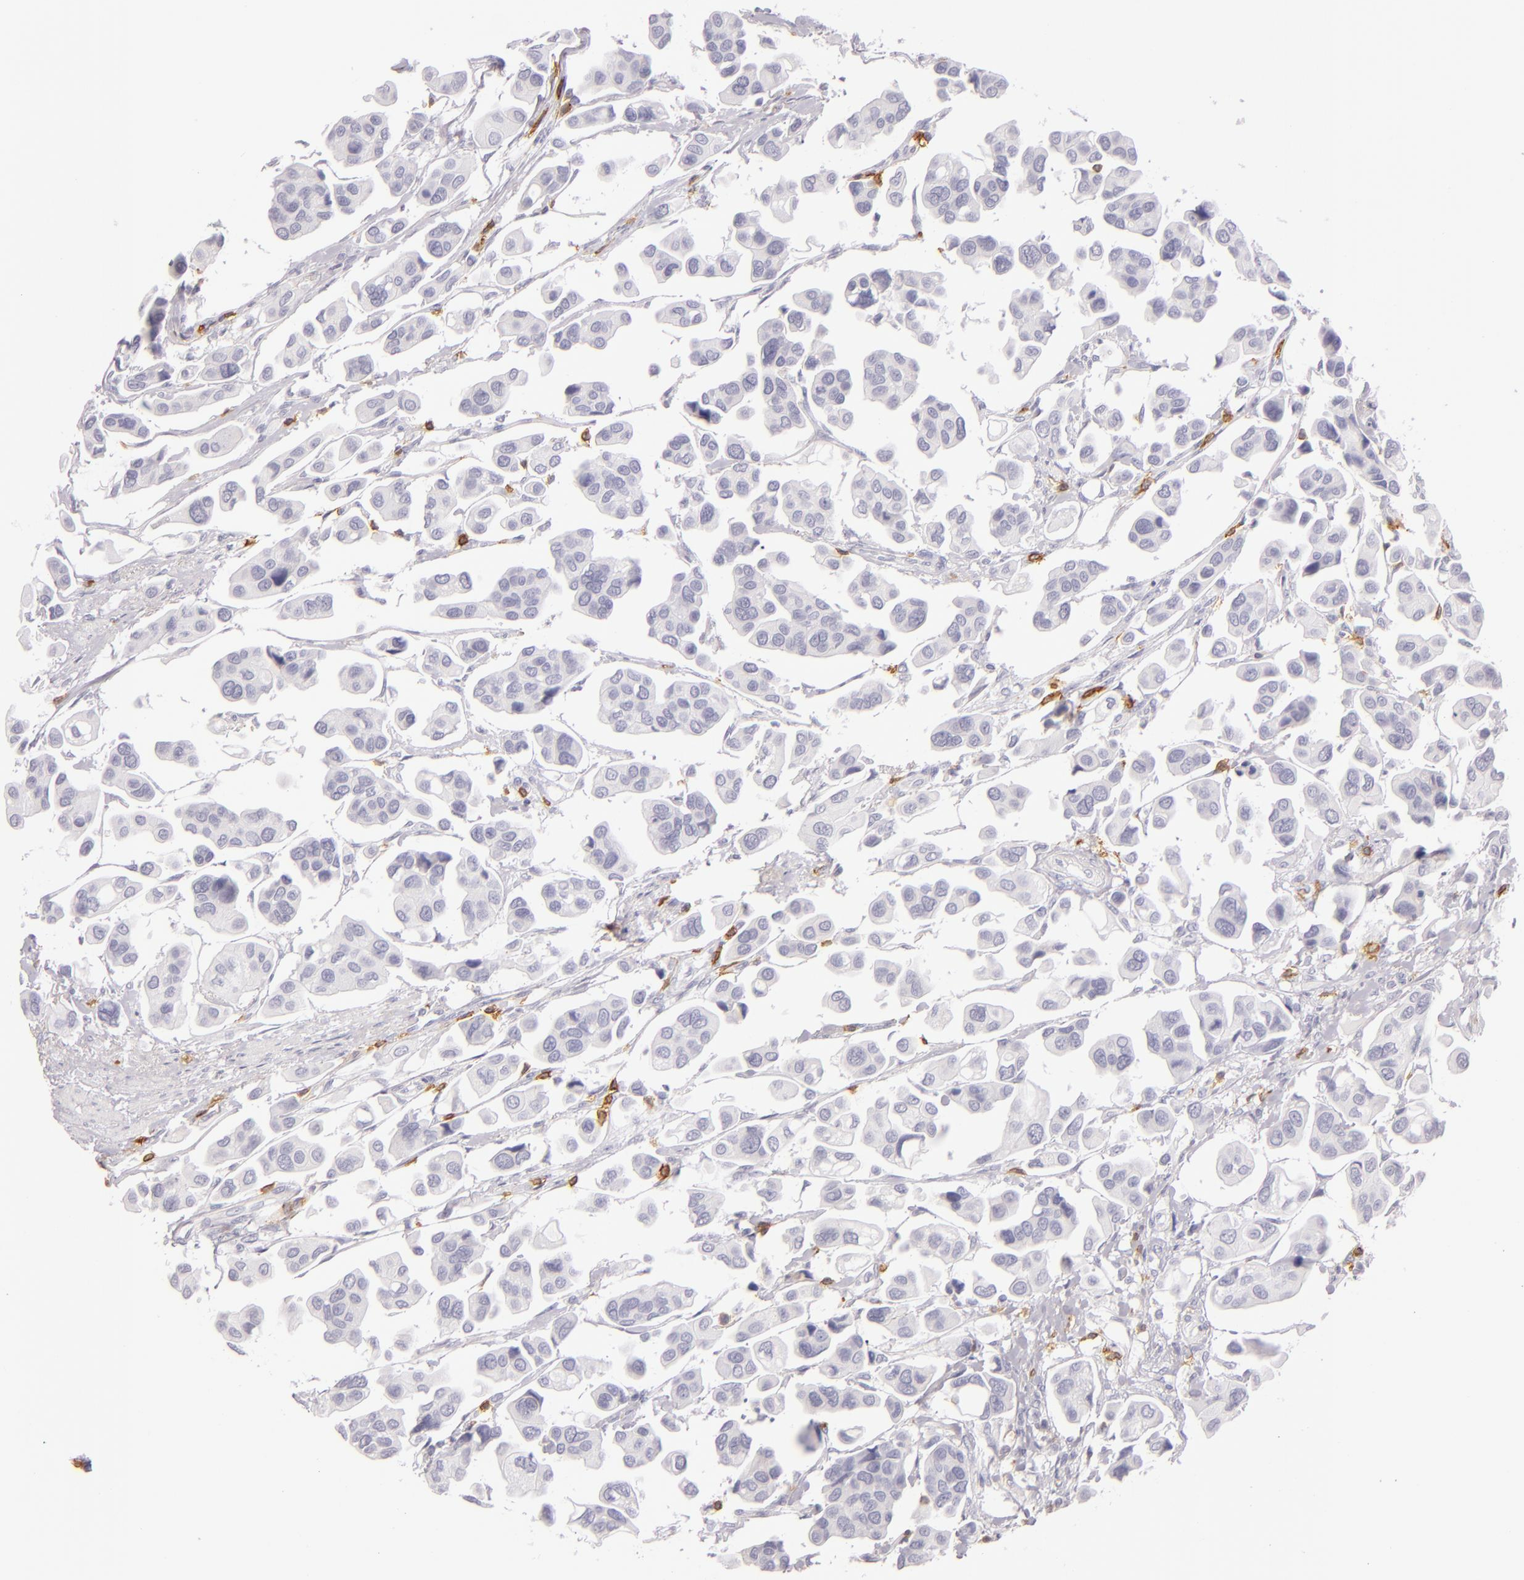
{"staining": {"intensity": "negative", "quantity": "none", "location": "none"}, "tissue": "urothelial cancer", "cell_type": "Tumor cells", "image_type": "cancer", "snomed": [{"axis": "morphology", "description": "Adenocarcinoma, NOS"}, {"axis": "topography", "description": "Urinary bladder"}], "caption": "The IHC histopathology image has no significant expression in tumor cells of urothelial cancer tissue.", "gene": "LAT", "patient": {"sex": "male", "age": 61}}